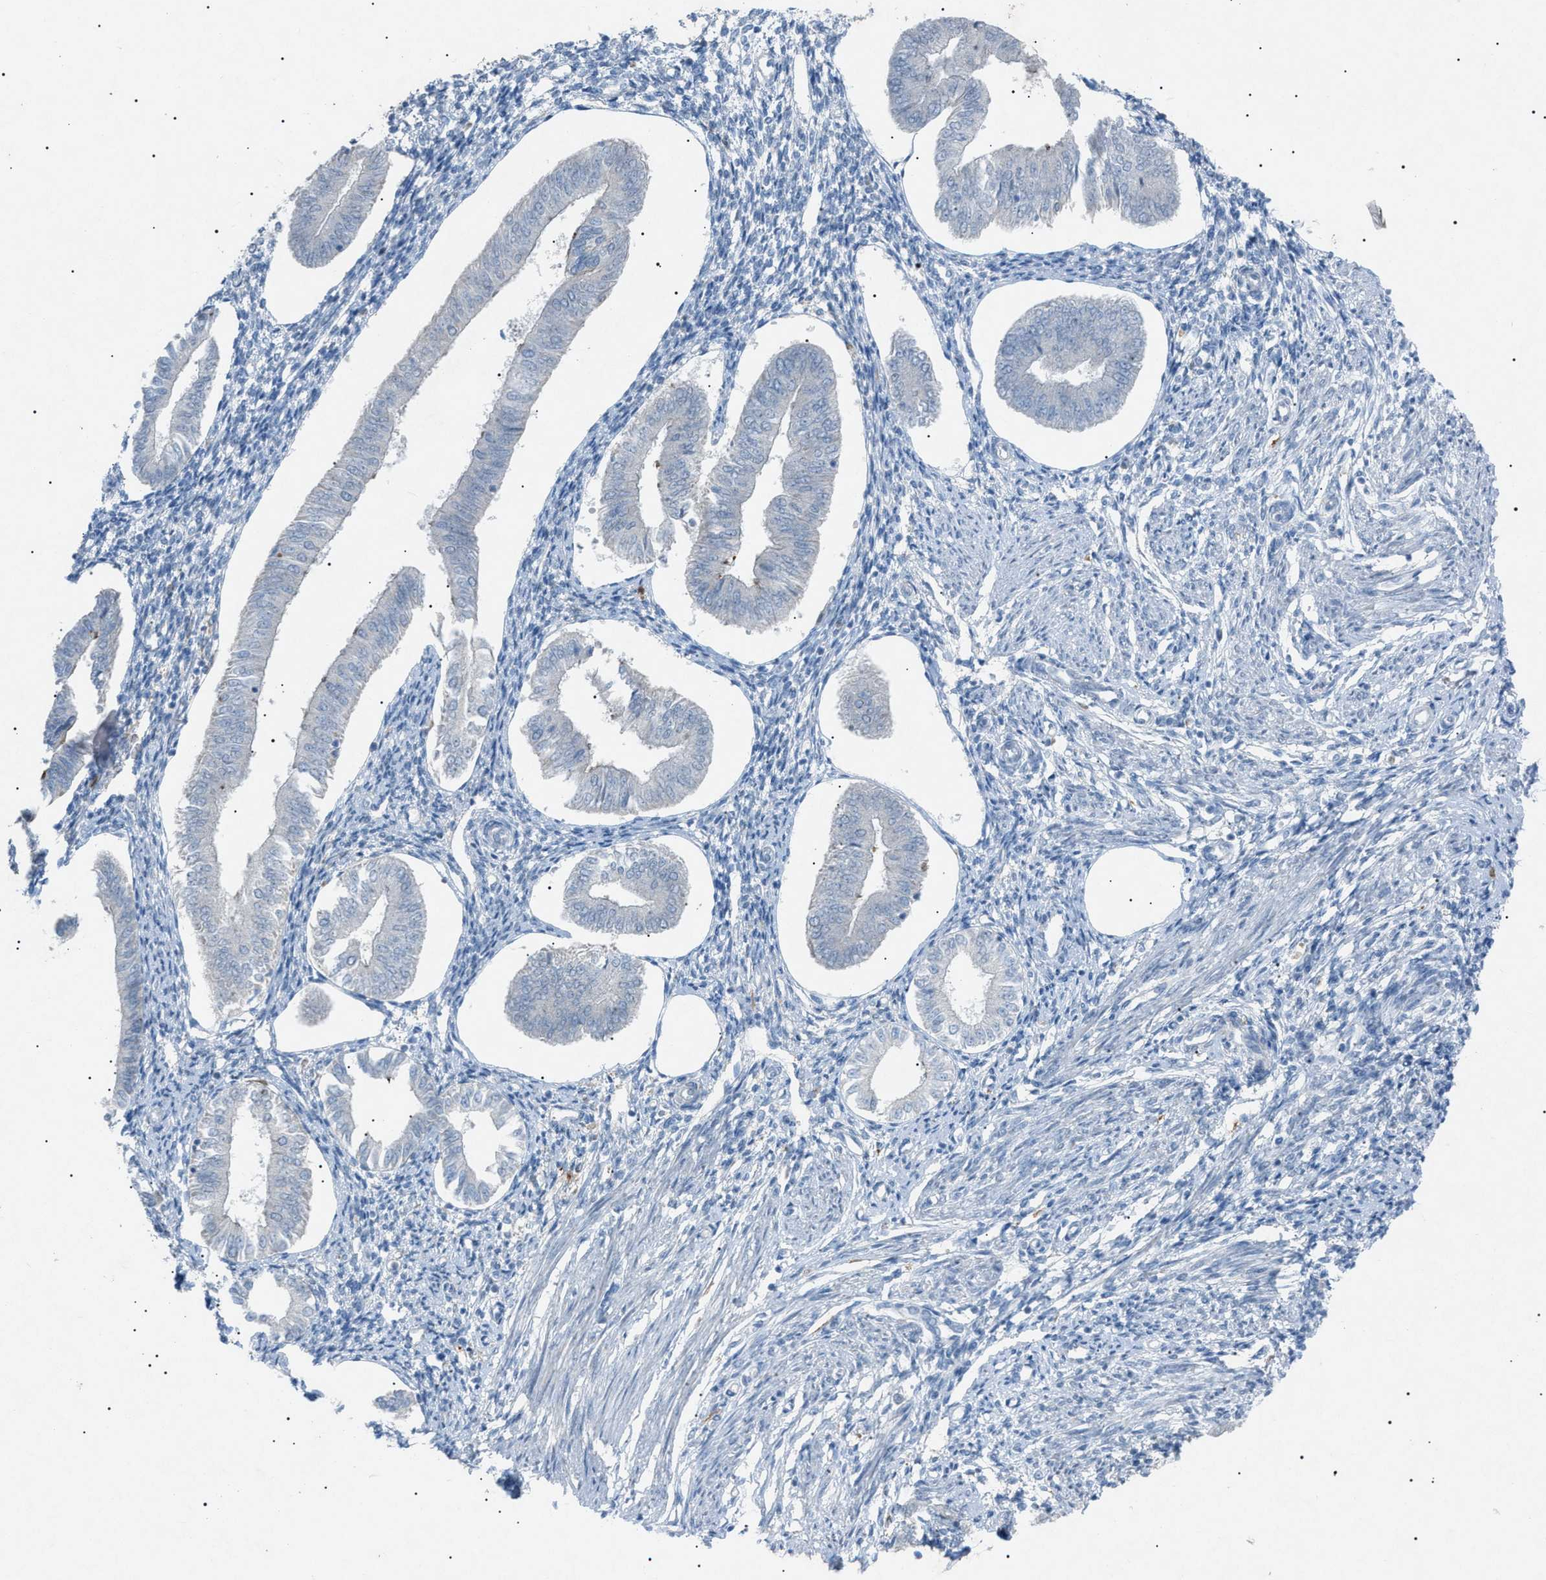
{"staining": {"intensity": "weak", "quantity": "<25%", "location": "cytoplasmic/membranous"}, "tissue": "endometrium", "cell_type": "Cells in endometrial stroma", "image_type": "normal", "snomed": [{"axis": "morphology", "description": "Normal tissue, NOS"}, {"axis": "topography", "description": "Endometrium"}], "caption": "The immunohistochemistry (IHC) photomicrograph has no significant expression in cells in endometrial stroma of endometrium.", "gene": "BTK", "patient": {"sex": "female", "age": 50}}